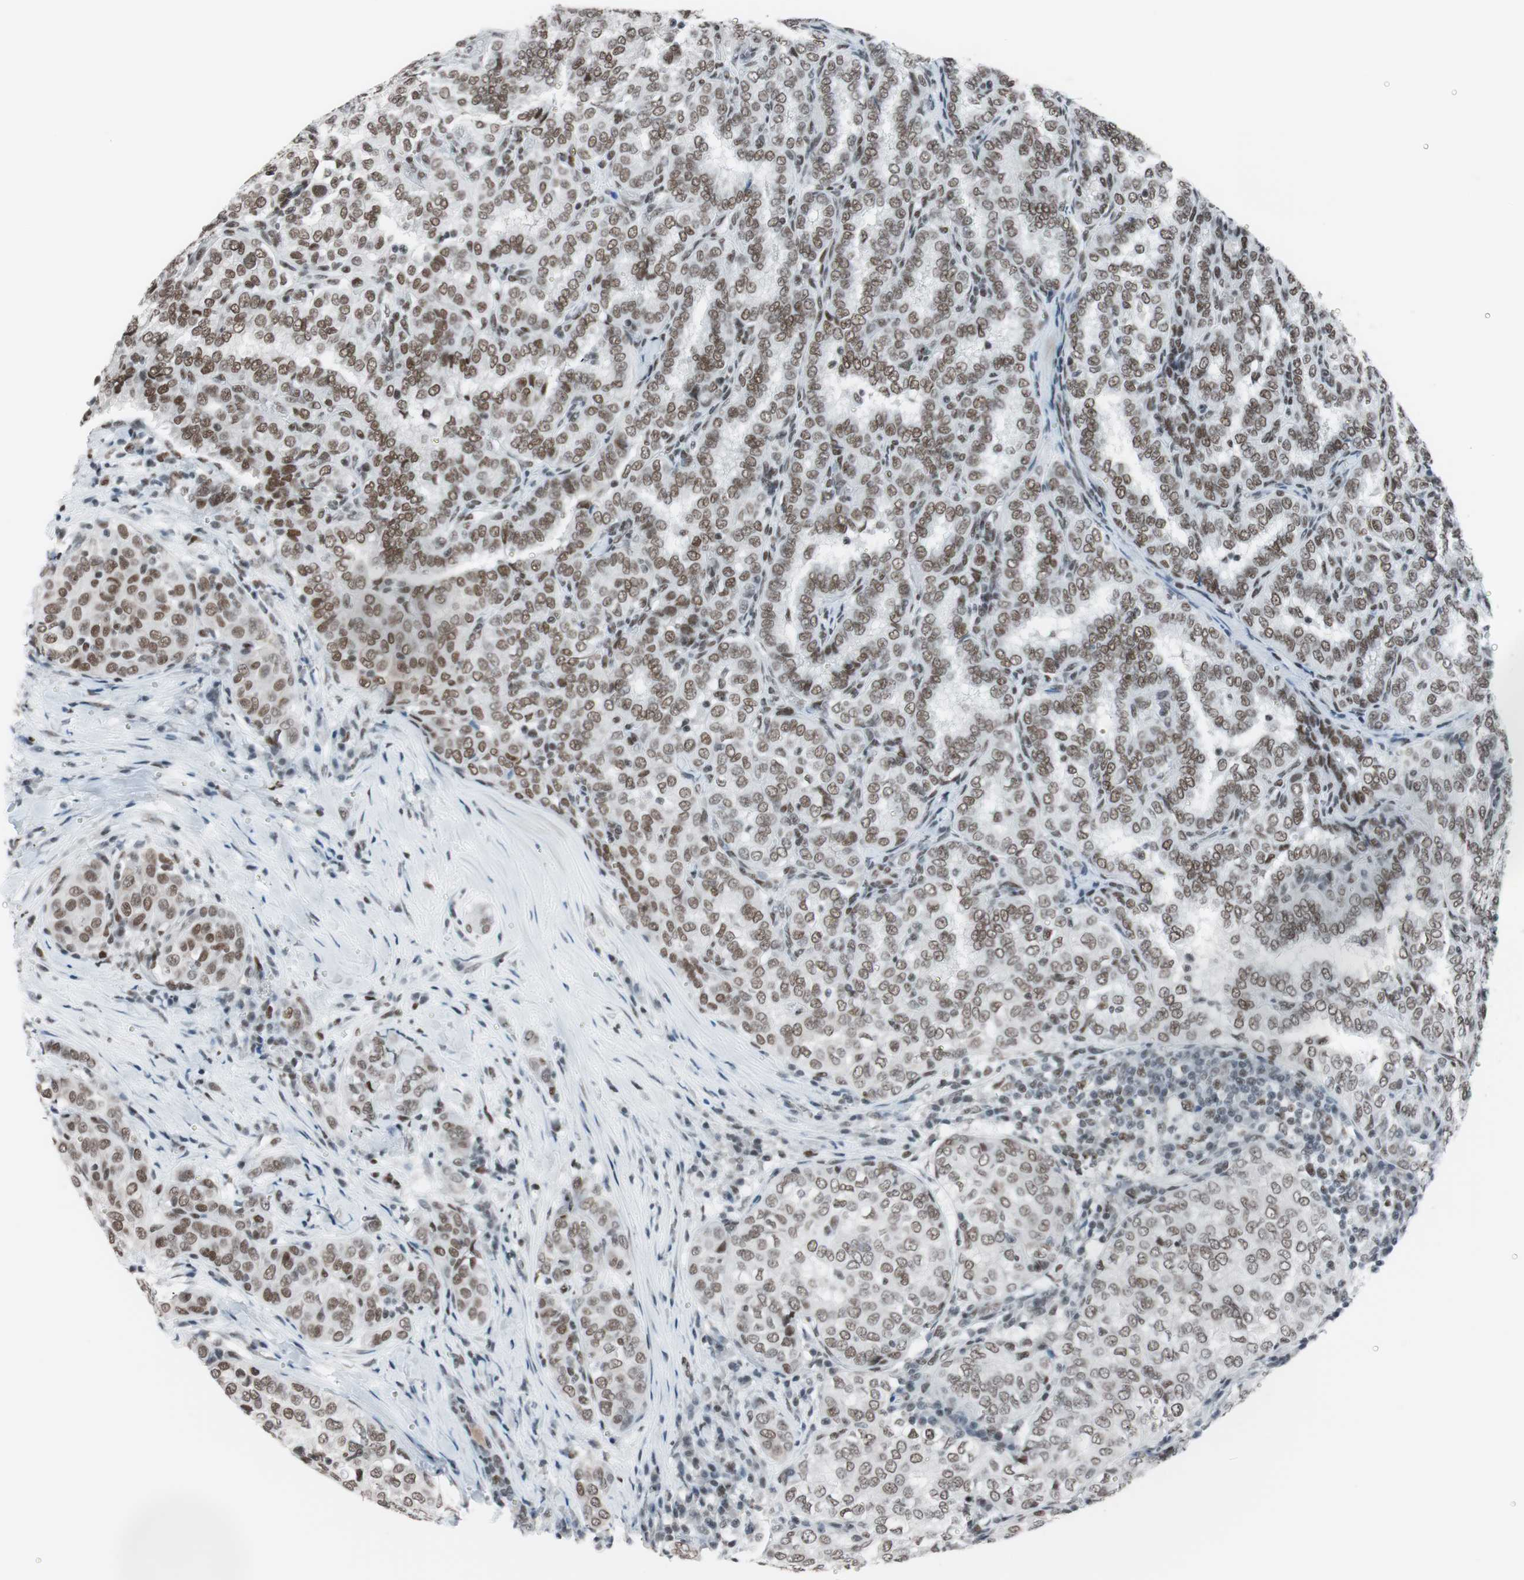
{"staining": {"intensity": "moderate", "quantity": ">75%", "location": "nuclear"}, "tissue": "thyroid cancer", "cell_type": "Tumor cells", "image_type": "cancer", "snomed": [{"axis": "morphology", "description": "Papillary adenocarcinoma, NOS"}, {"axis": "topography", "description": "Thyroid gland"}], "caption": "This photomicrograph displays immunohistochemistry staining of human thyroid cancer (papillary adenocarcinoma), with medium moderate nuclear expression in approximately >75% of tumor cells.", "gene": "ARID1A", "patient": {"sex": "female", "age": 30}}